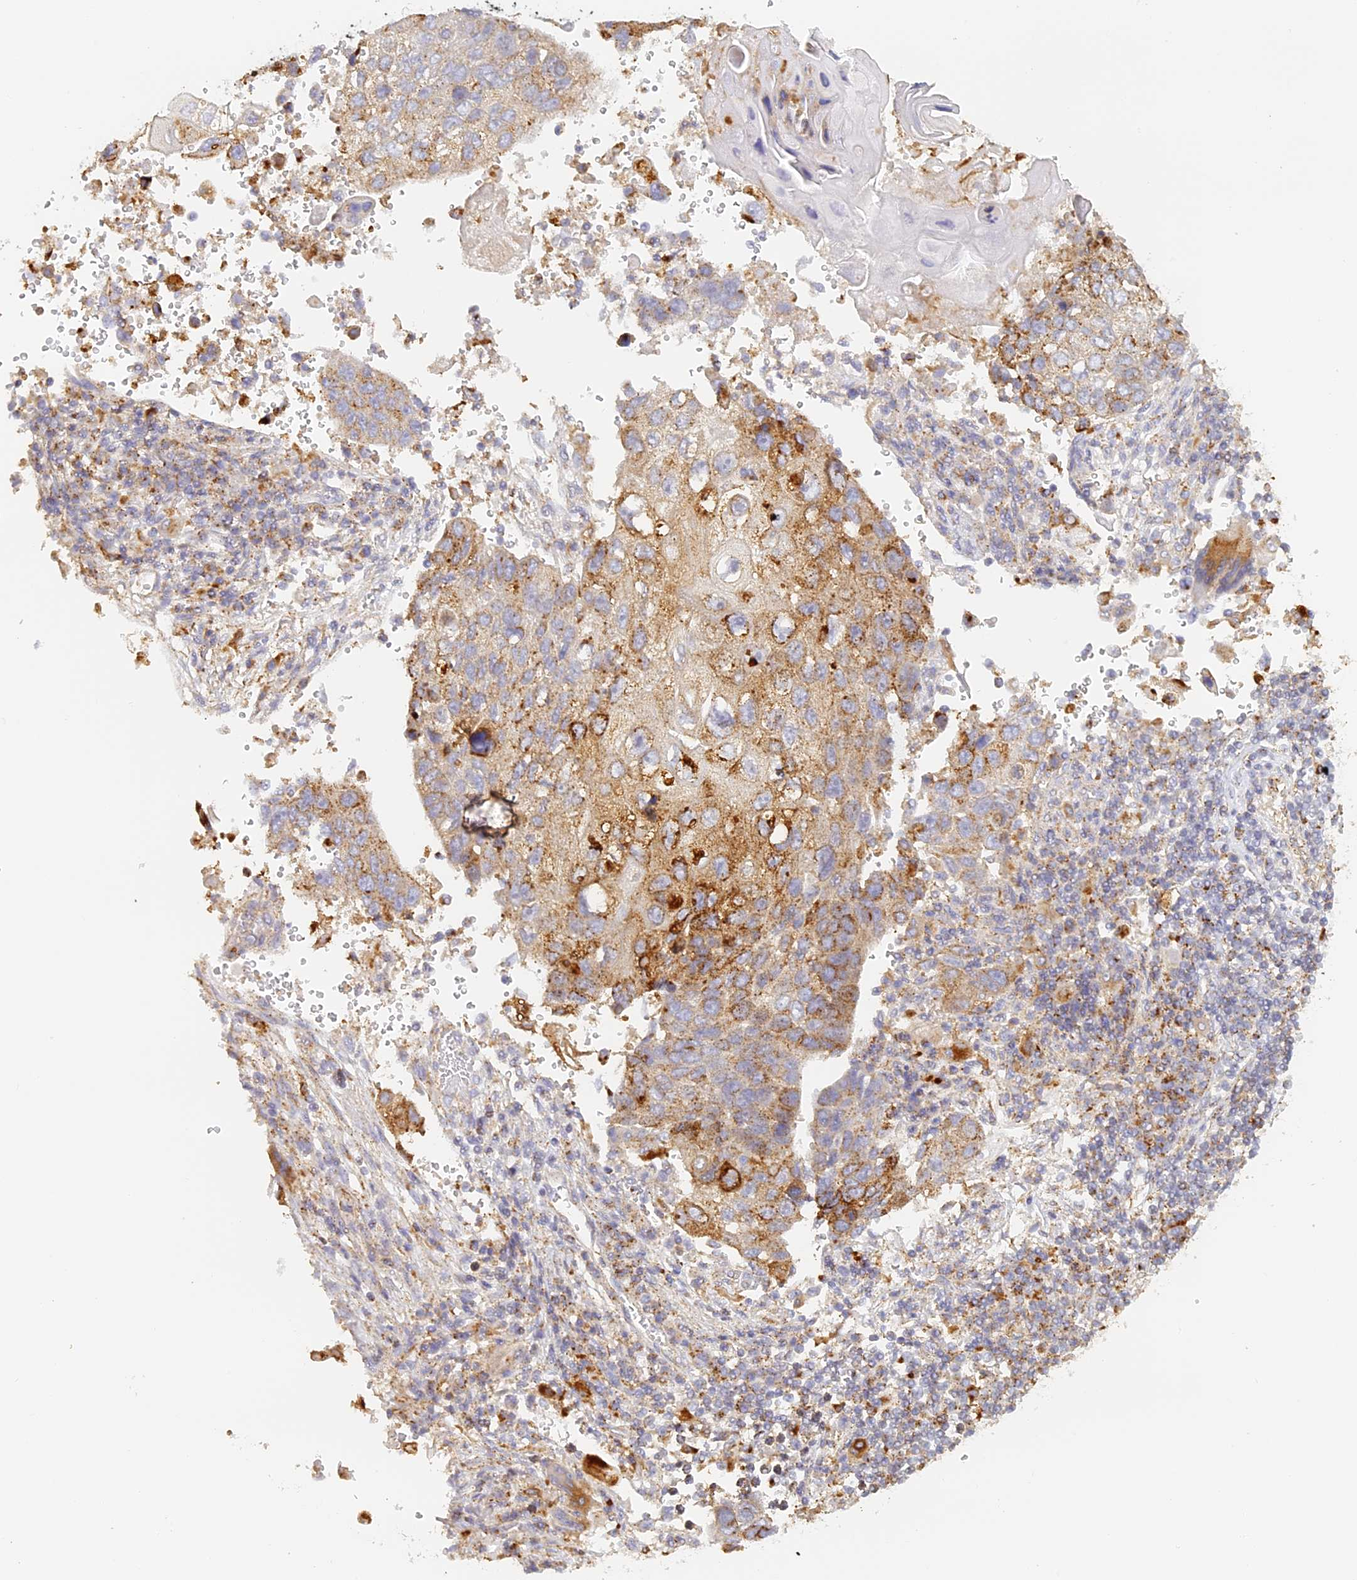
{"staining": {"intensity": "moderate", "quantity": ">75%", "location": "cytoplasmic/membranous"}, "tissue": "lung cancer", "cell_type": "Tumor cells", "image_type": "cancer", "snomed": [{"axis": "morphology", "description": "Squamous cell carcinoma, NOS"}, {"axis": "topography", "description": "Lung"}], "caption": "Lung cancer (squamous cell carcinoma) was stained to show a protein in brown. There is medium levels of moderate cytoplasmic/membranous staining in approximately >75% of tumor cells.", "gene": "LAMP2", "patient": {"sex": "male", "age": 61}}